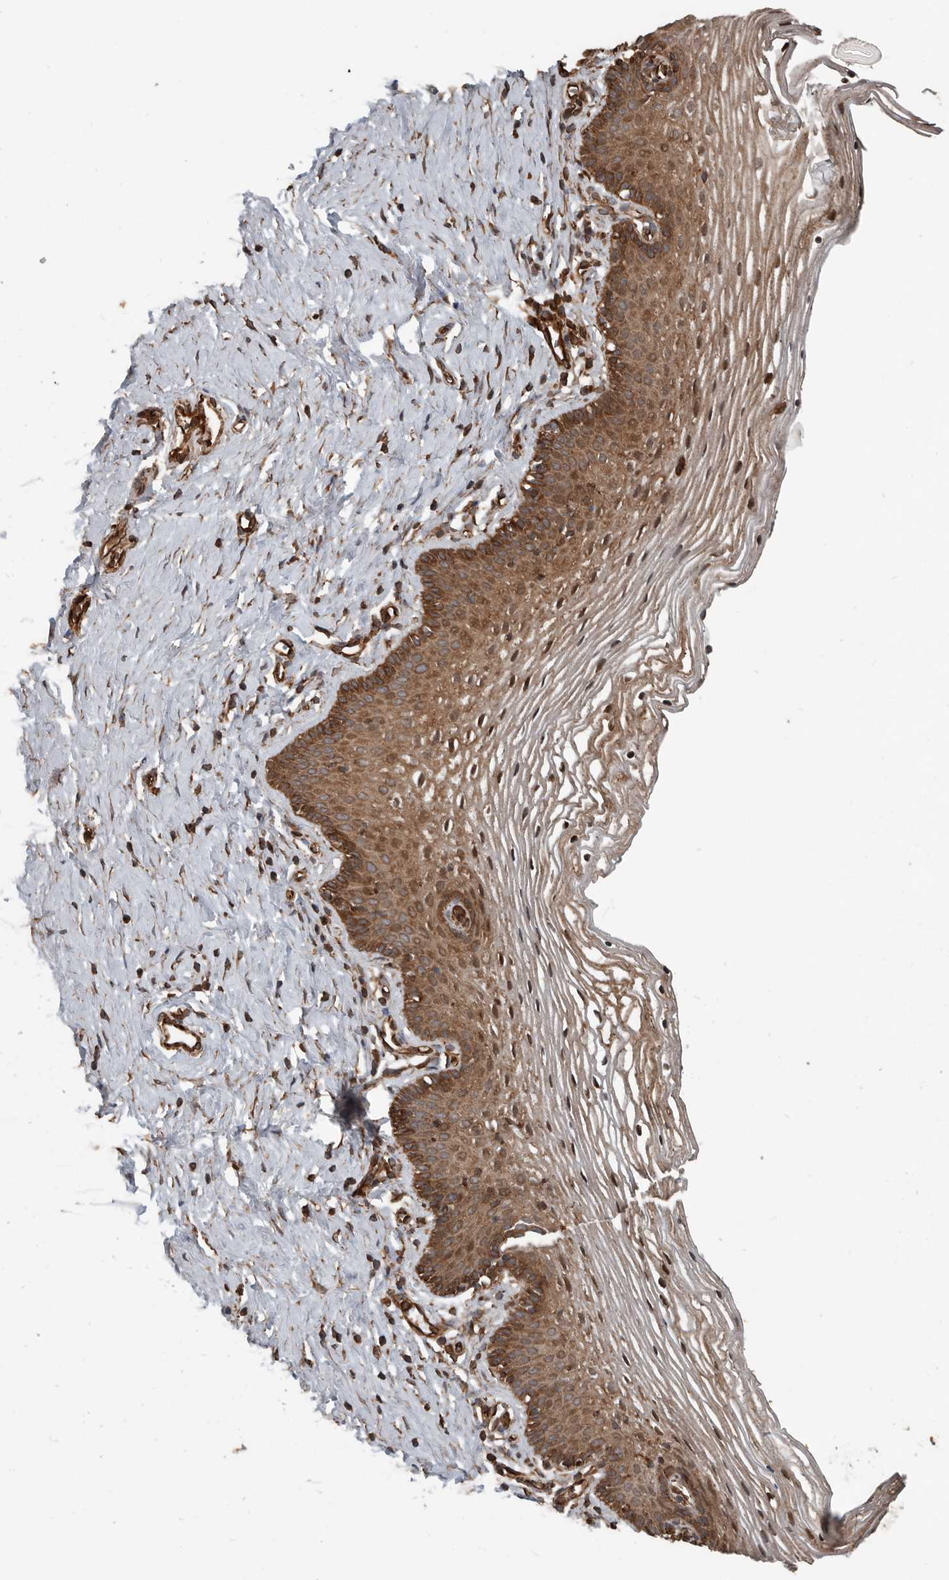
{"staining": {"intensity": "moderate", "quantity": ">75%", "location": "cytoplasmic/membranous"}, "tissue": "vagina", "cell_type": "Squamous epithelial cells", "image_type": "normal", "snomed": [{"axis": "morphology", "description": "Normal tissue, NOS"}, {"axis": "topography", "description": "Vagina"}], "caption": "Moderate cytoplasmic/membranous protein expression is seen in about >75% of squamous epithelial cells in vagina. (DAB IHC, brown staining for protein, blue staining for nuclei).", "gene": "YOD1", "patient": {"sex": "female", "age": 32}}